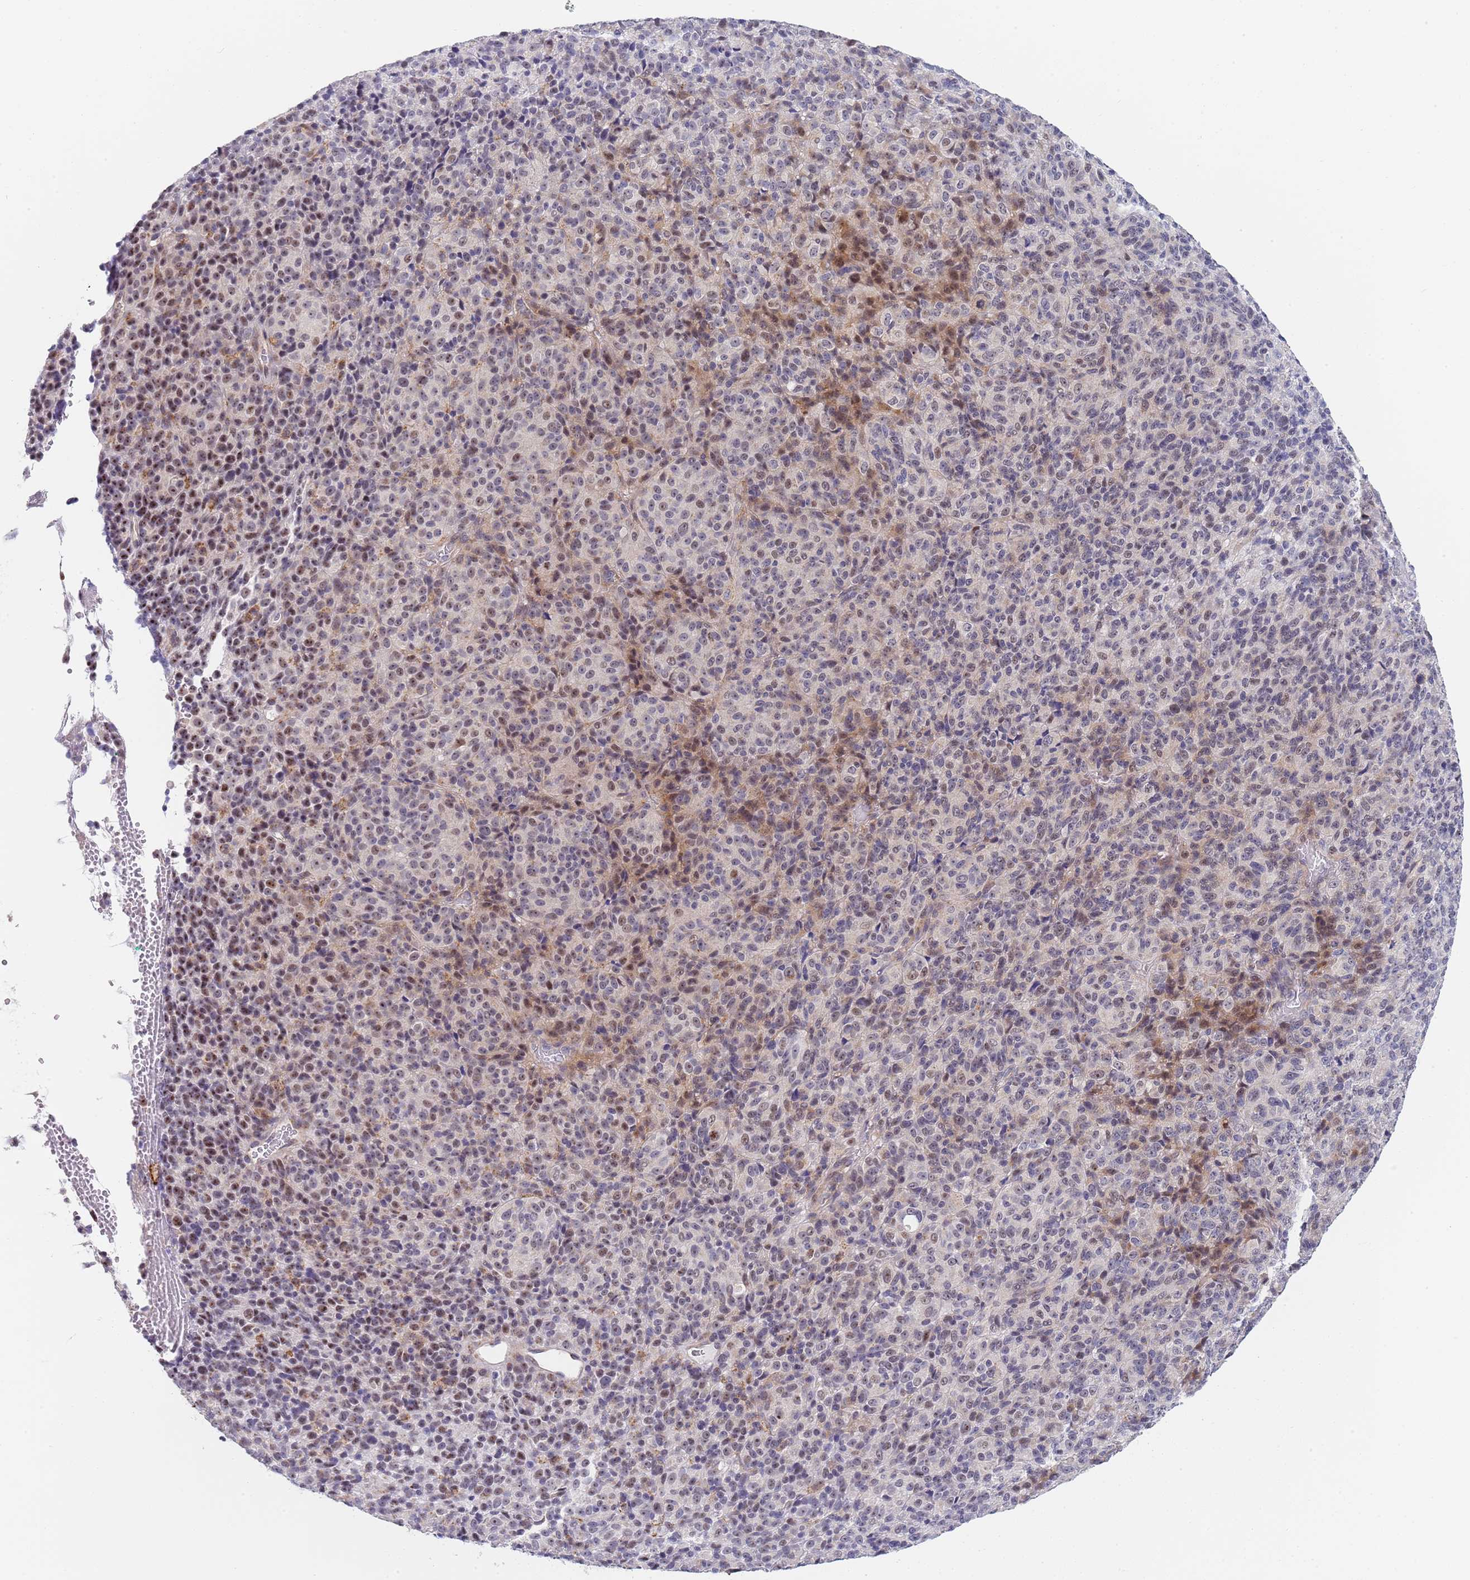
{"staining": {"intensity": "moderate", "quantity": "<25%", "location": "nuclear"}, "tissue": "melanoma", "cell_type": "Tumor cells", "image_type": "cancer", "snomed": [{"axis": "morphology", "description": "Malignant melanoma, Metastatic site"}, {"axis": "topography", "description": "Brain"}], "caption": "This photomicrograph reveals malignant melanoma (metastatic site) stained with immunohistochemistry (IHC) to label a protein in brown. The nuclear of tumor cells show moderate positivity for the protein. Nuclei are counter-stained blue.", "gene": "PLCL2", "patient": {"sex": "female", "age": 56}}